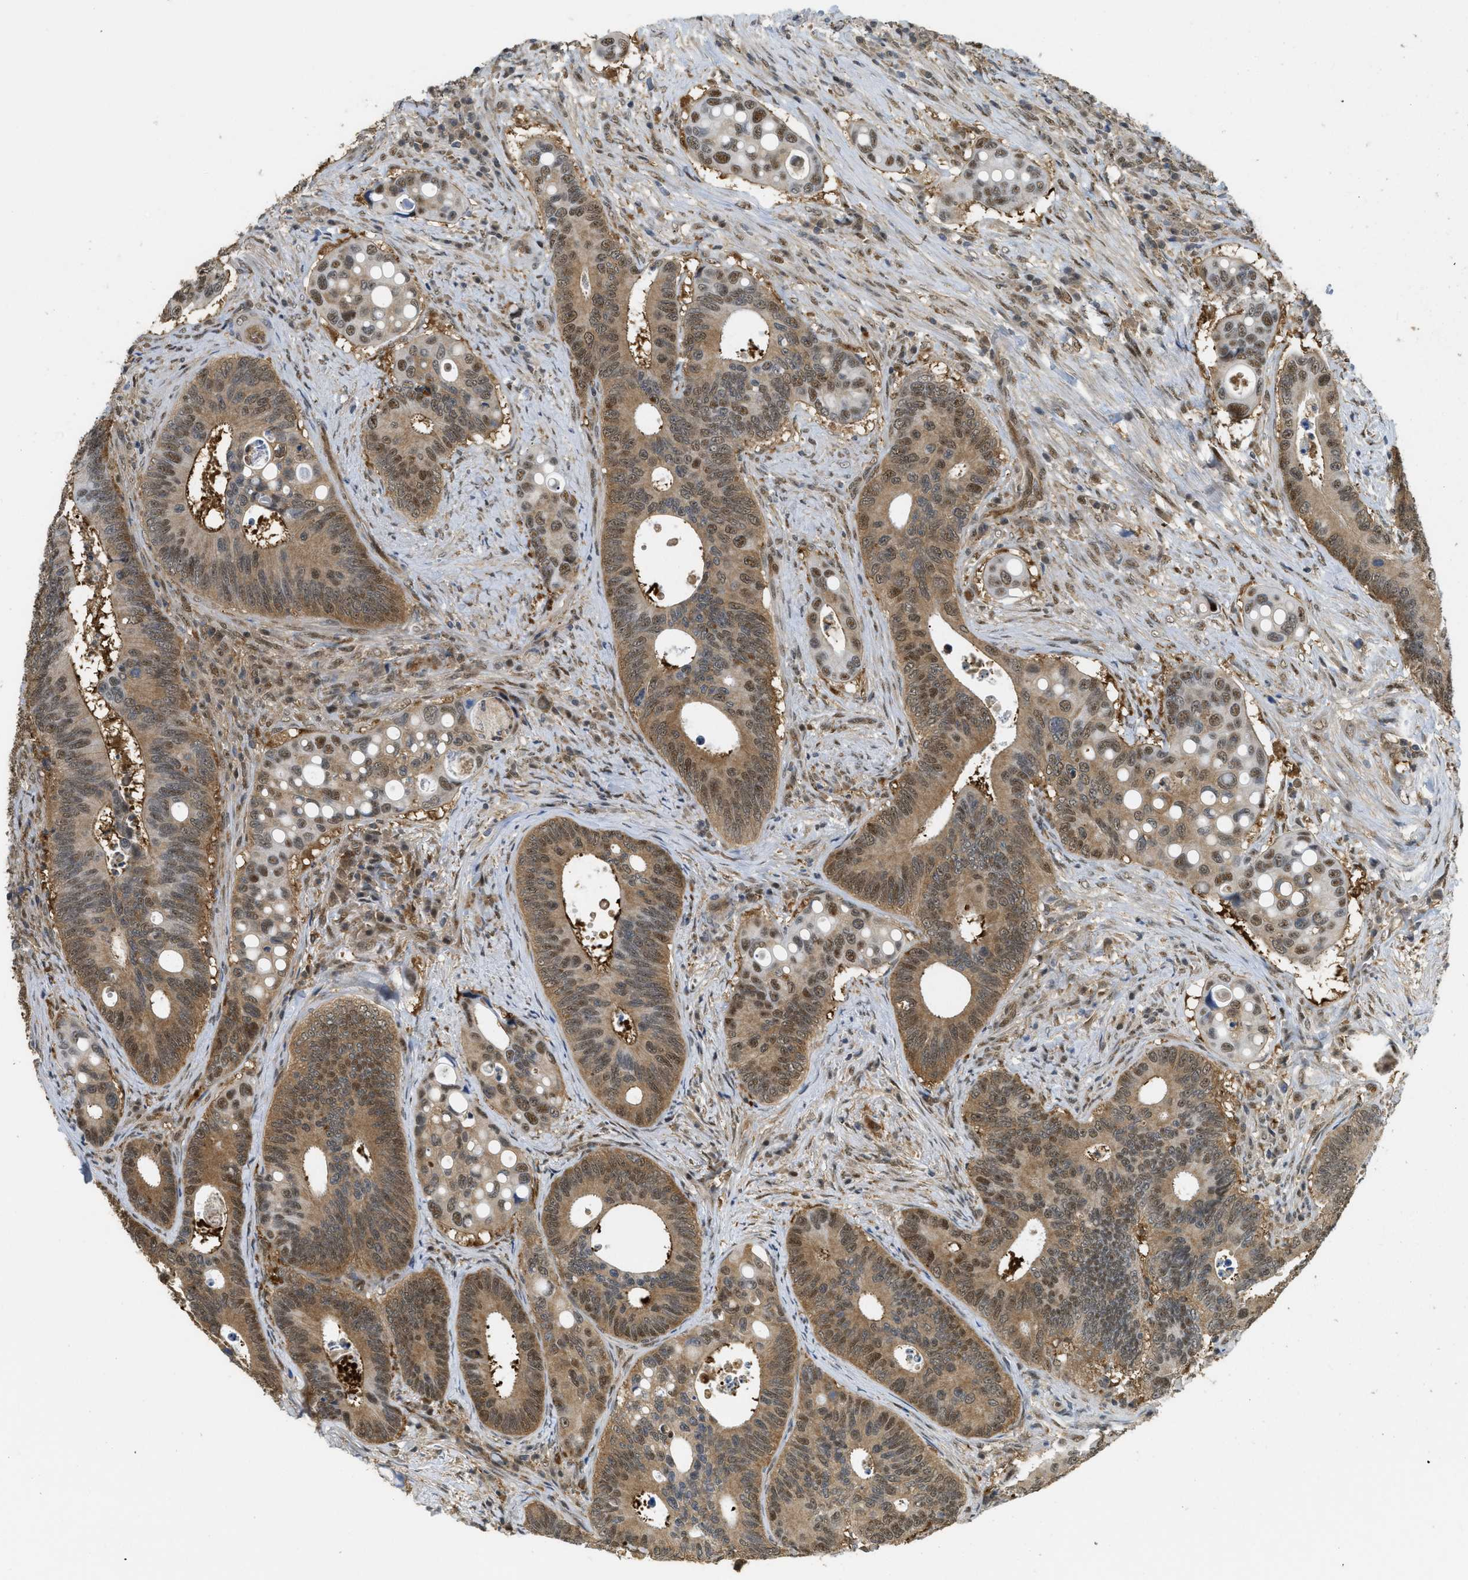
{"staining": {"intensity": "moderate", "quantity": ">75%", "location": "cytoplasmic/membranous,nuclear"}, "tissue": "colorectal cancer", "cell_type": "Tumor cells", "image_type": "cancer", "snomed": [{"axis": "morphology", "description": "Inflammation, NOS"}, {"axis": "morphology", "description": "Adenocarcinoma, NOS"}, {"axis": "topography", "description": "Colon"}], "caption": "There is medium levels of moderate cytoplasmic/membranous and nuclear expression in tumor cells of adenocarcinoma (colorectal), as demonstrated by immunohistochemical staining (brown color).", "gene": "PSMC5", "patient": {"sex": "male", "age": 72}}